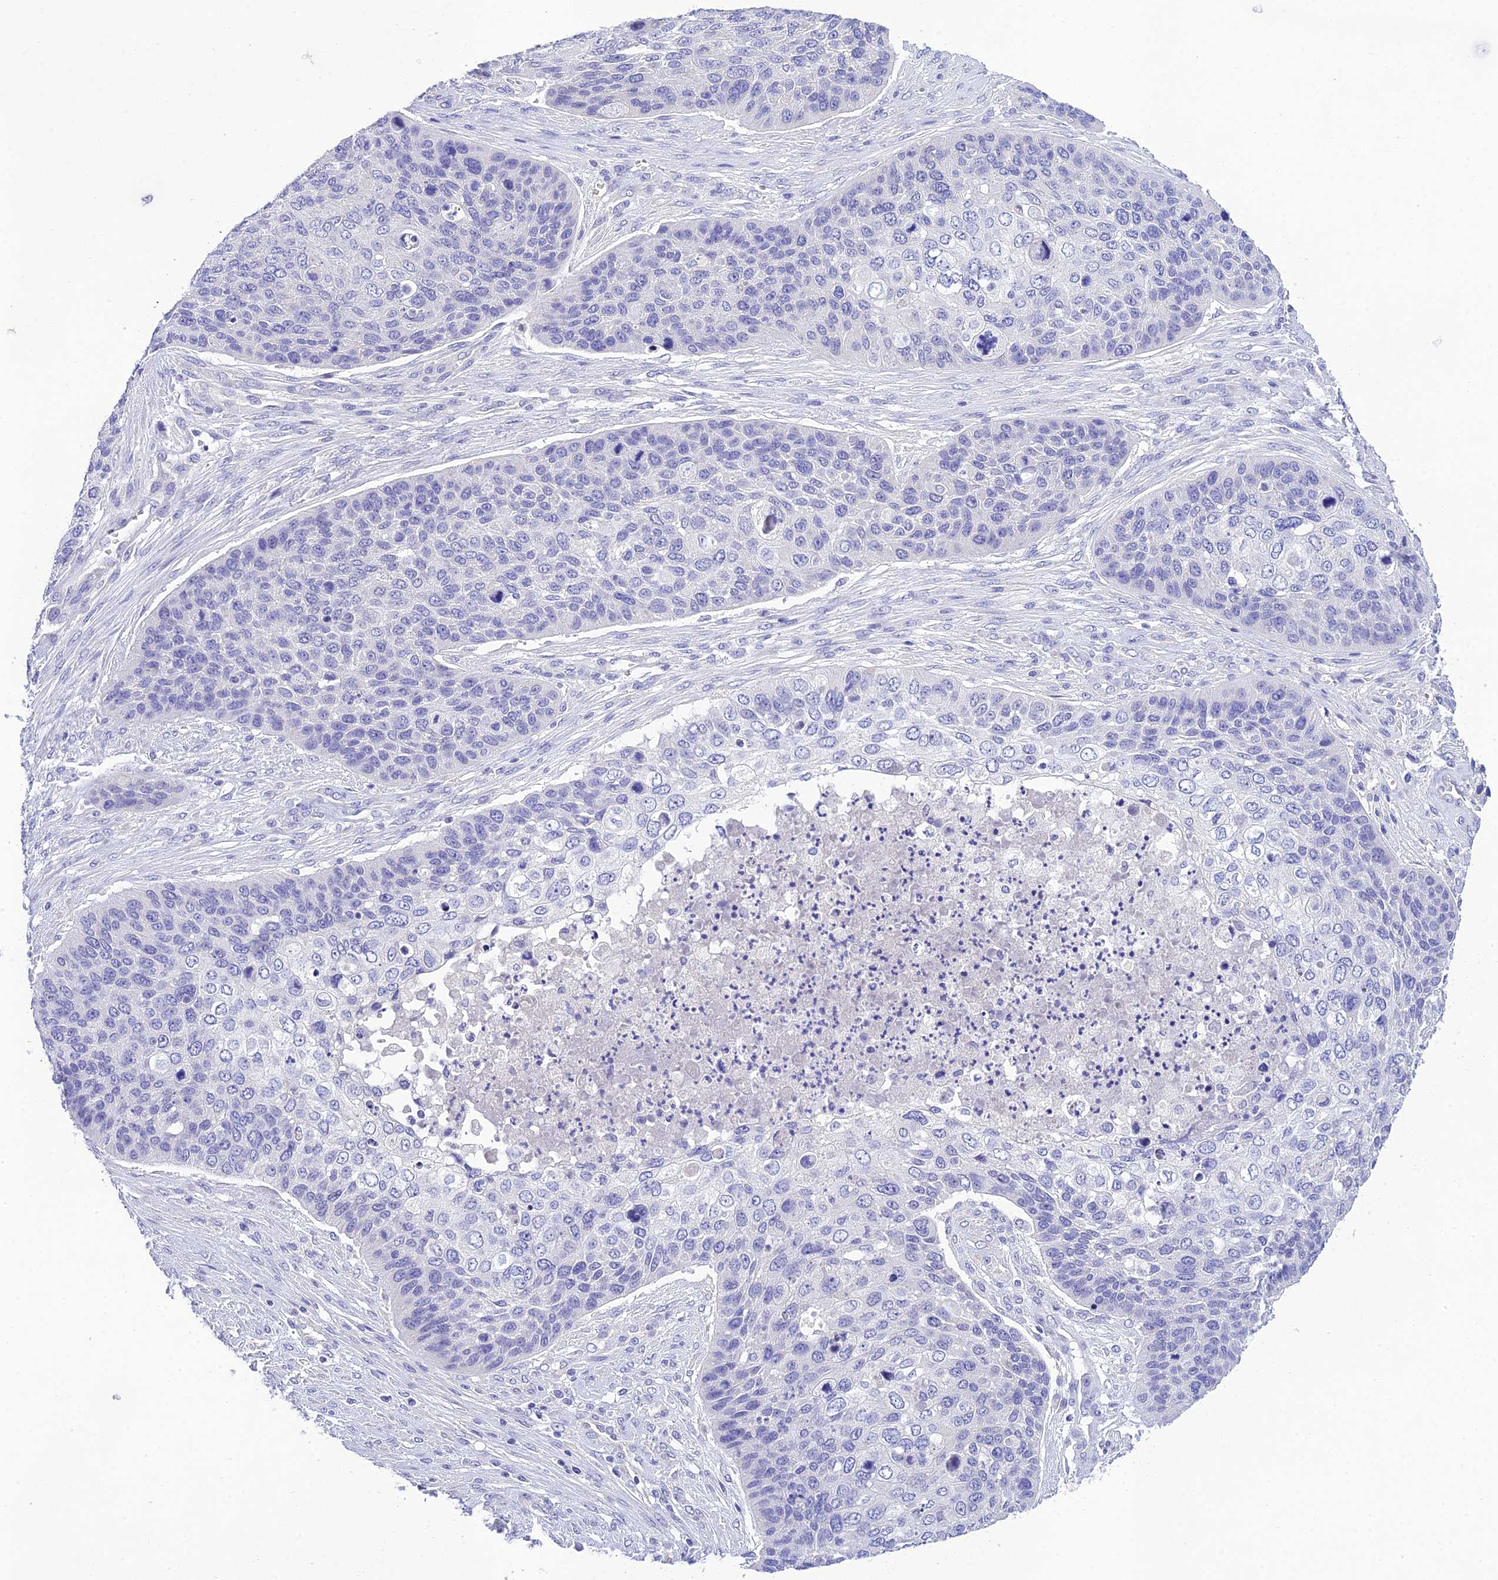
{"staining": {"intensity": "negative", "quantity": "none", "location": "none"}, "tissue": "skin cancer", "cell_type": "Tumor cells", "image_type": "cancer", "snomed": [{"axis": "morphology", "description": "Basal cell carcinoma"}, {"axis": "topography", "description": "Skin"}], "caption": "Protein analysis of skin cancer shows no significant expression in tumor cells.", "gene": "MS4A5", "patient": {"sex": "female", "age": 74}}